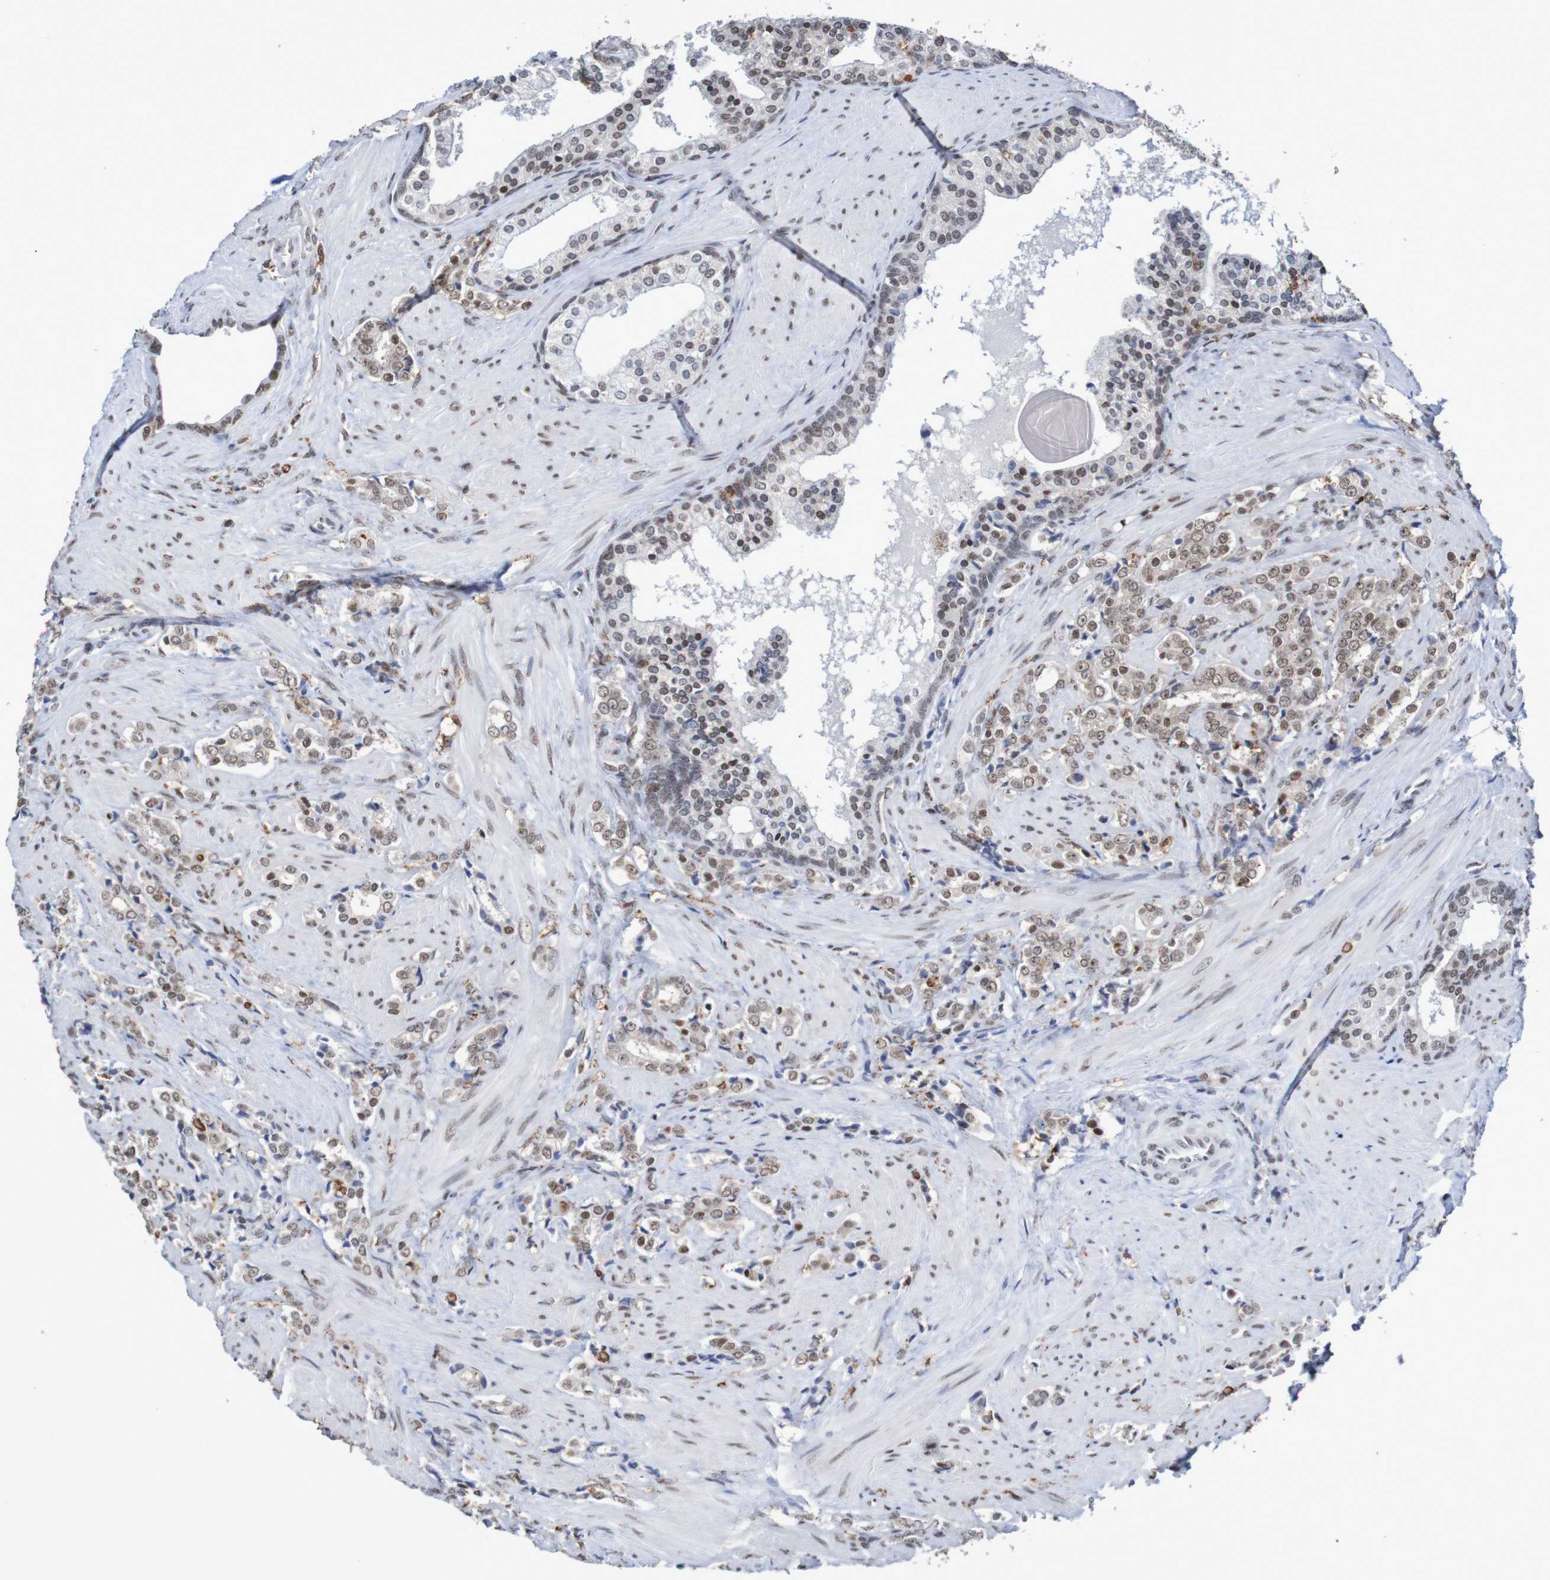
{"staining": {"intensity": "moderate", "quantity": ">75%", "location": "nuclear"}, "tissue": "prostate cancer", "cell_type": "Tumor cells", "image_type": "cancer", "snomed": [{"axis": "morphology", "description": "Adenocarcinoma, Low grade"}, {"axis": "topography", "description": "Prostate"}], "caption": "Immunohistochemical staining of human adenocarcinoma (low-grade) (prostate) reveals moderate nuclear protein staining in approximately >75% of tumor cells.", "gene": "MRTFB", "patient": {"sex": "male", "age": 60}}